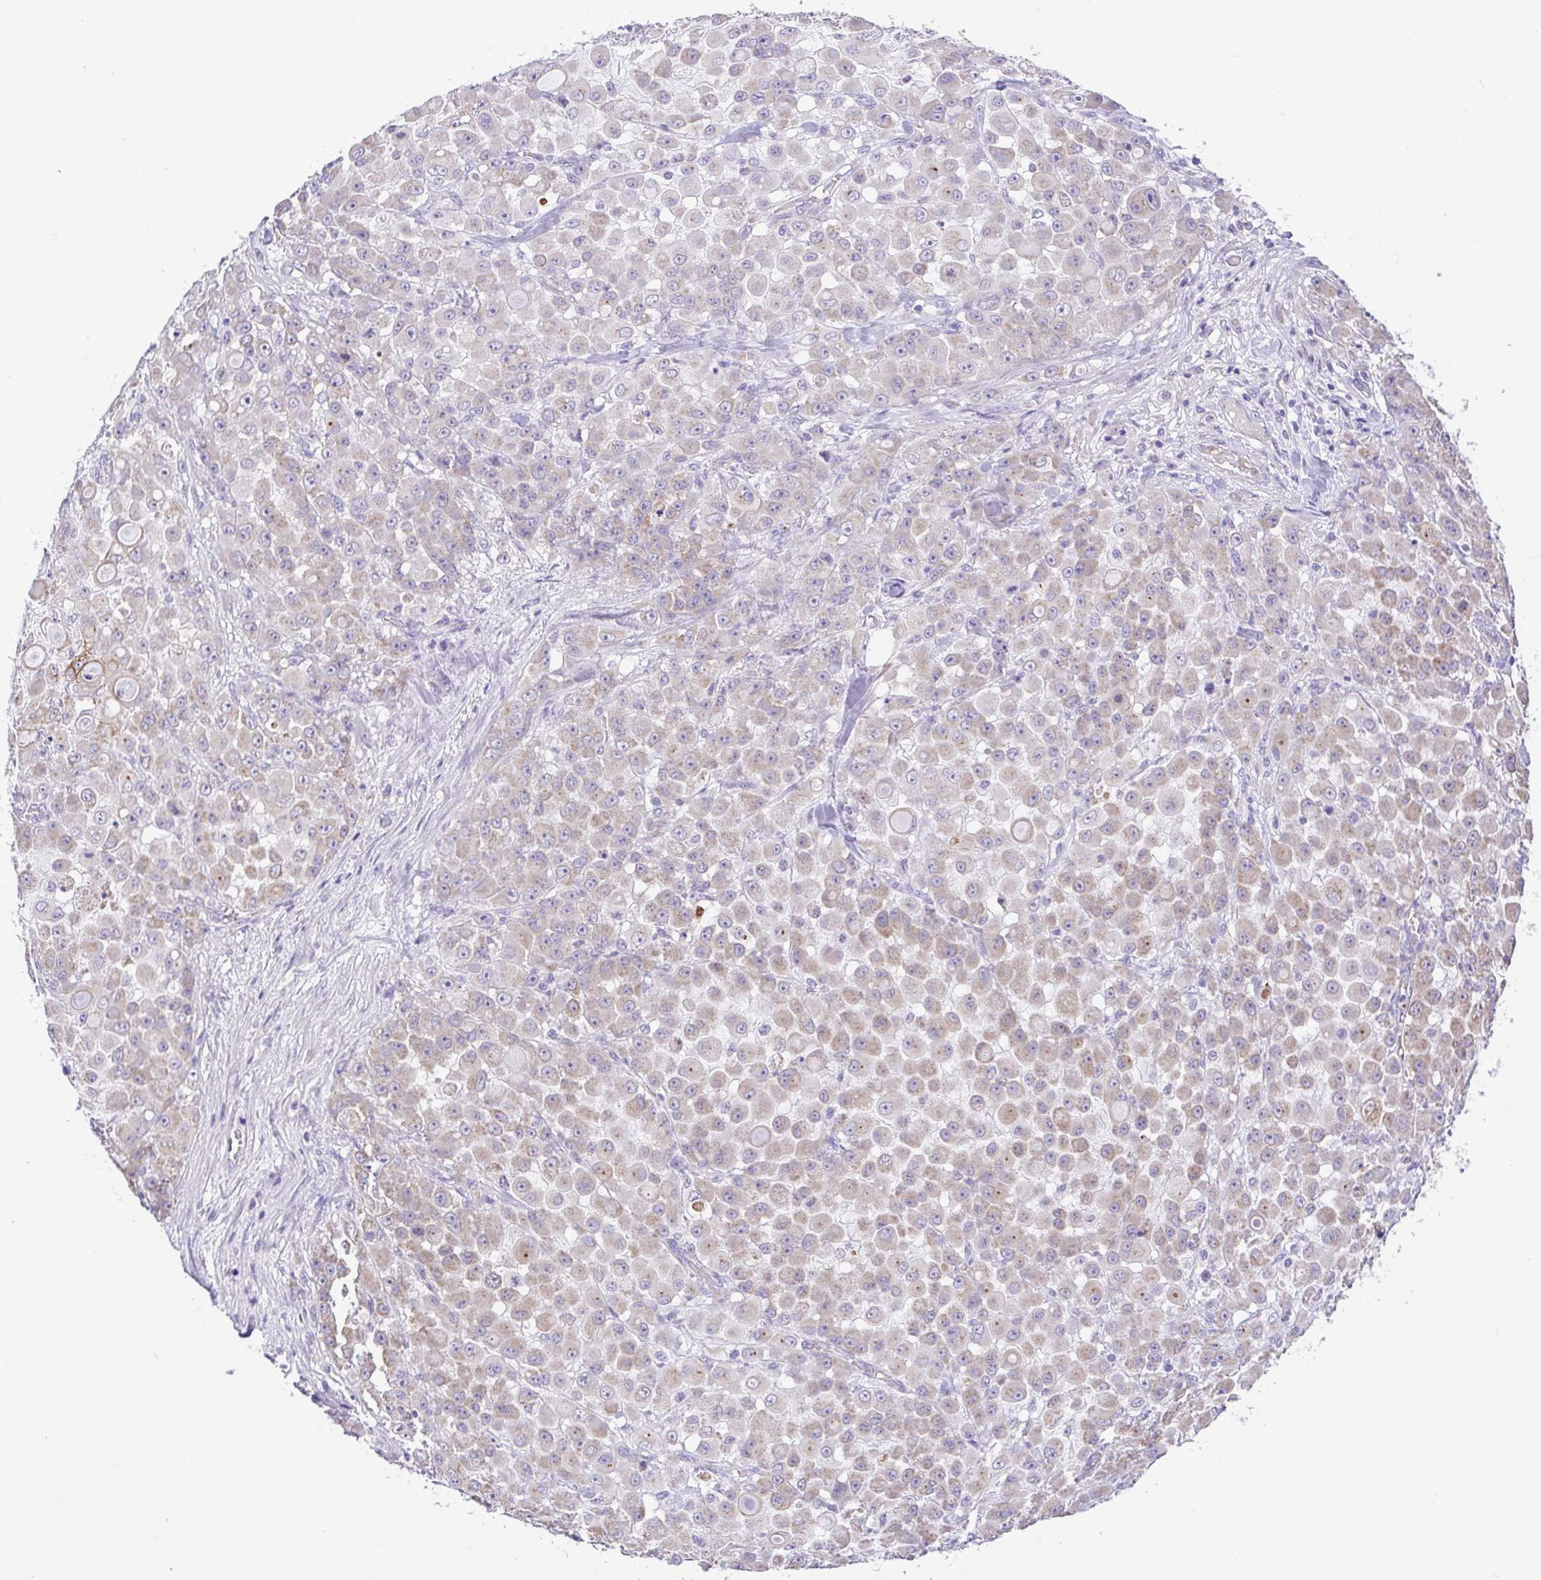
{"staining": {"intensity": "weak", "quantity": "25%-75%", "location": "cytoplasmic/membranous"}, "tissue": "stomach cancer", "cell_type": "Tumor cells", "image_type": "cancer", "snomed": [{"axis": "morphology", "description": "Adenocarcinoma, NOS"}, {"axis": "topography", "description": "Stomach"}], "caption": "Human stomach cancer (adenocarcinoma) stained for a protein (brown) reveals weak cytoplasmic/membranous positive positivity in about 25%-75% of tumor cells.", "gene": "SLC13A1", "patient": {"sex": "female", "age": 76}}